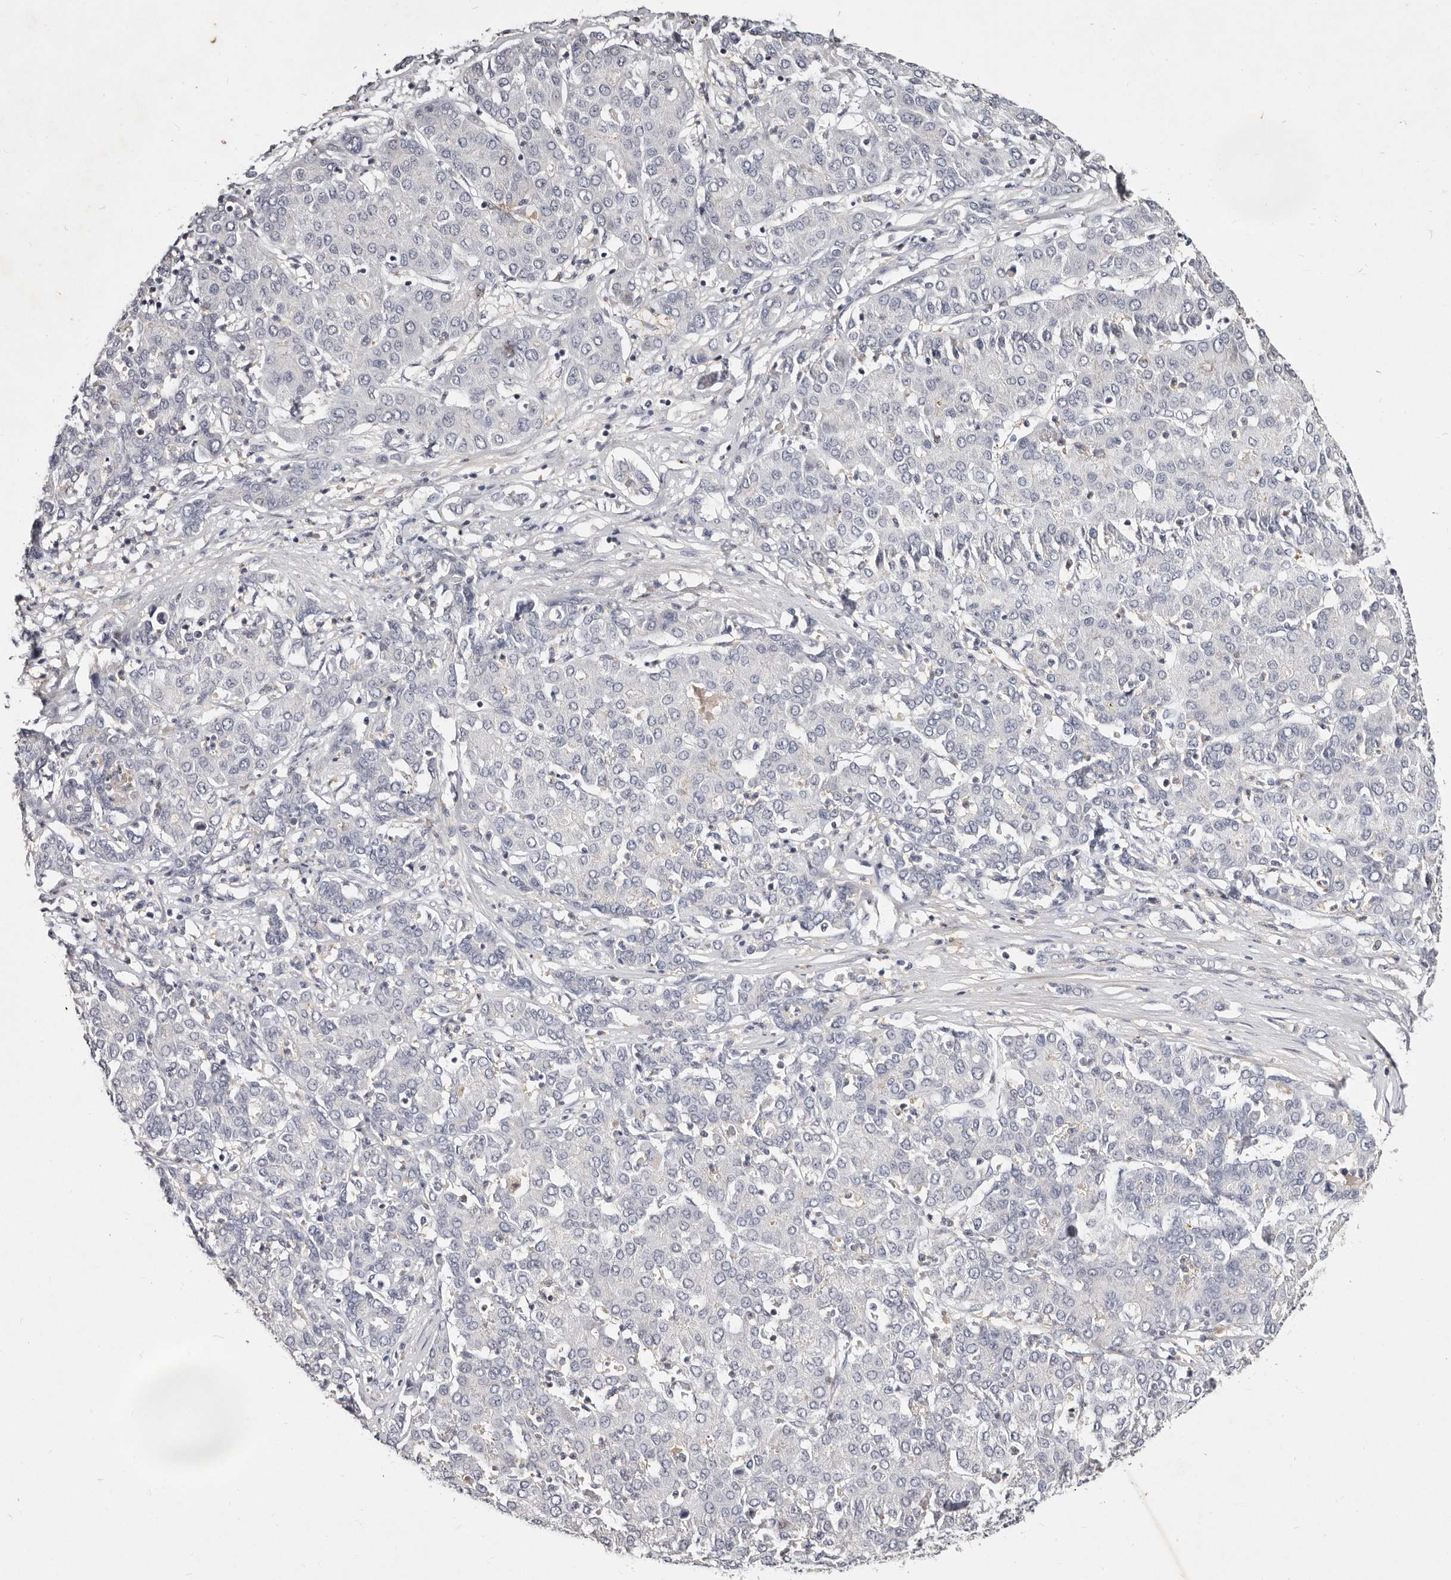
{"staining": {"intensity": "negative", "quantity": "none", "location": "none"}, "tissue": "liver cancer", "cell_type": "Tumor cells", "image_type": "cancer", "snomed": [{"axis": "morphology", "description": "Carcinoma, Hepatocellular, NOS"}, {"axis": "topography", "description": "Liver"}], "caption": "Immunohistochemical staining of liver hepatocellular carcinoma shows no significant staining in tumor cells.", "gene": "MRPS33", "patient": {"sex": "male", "age": 65}}